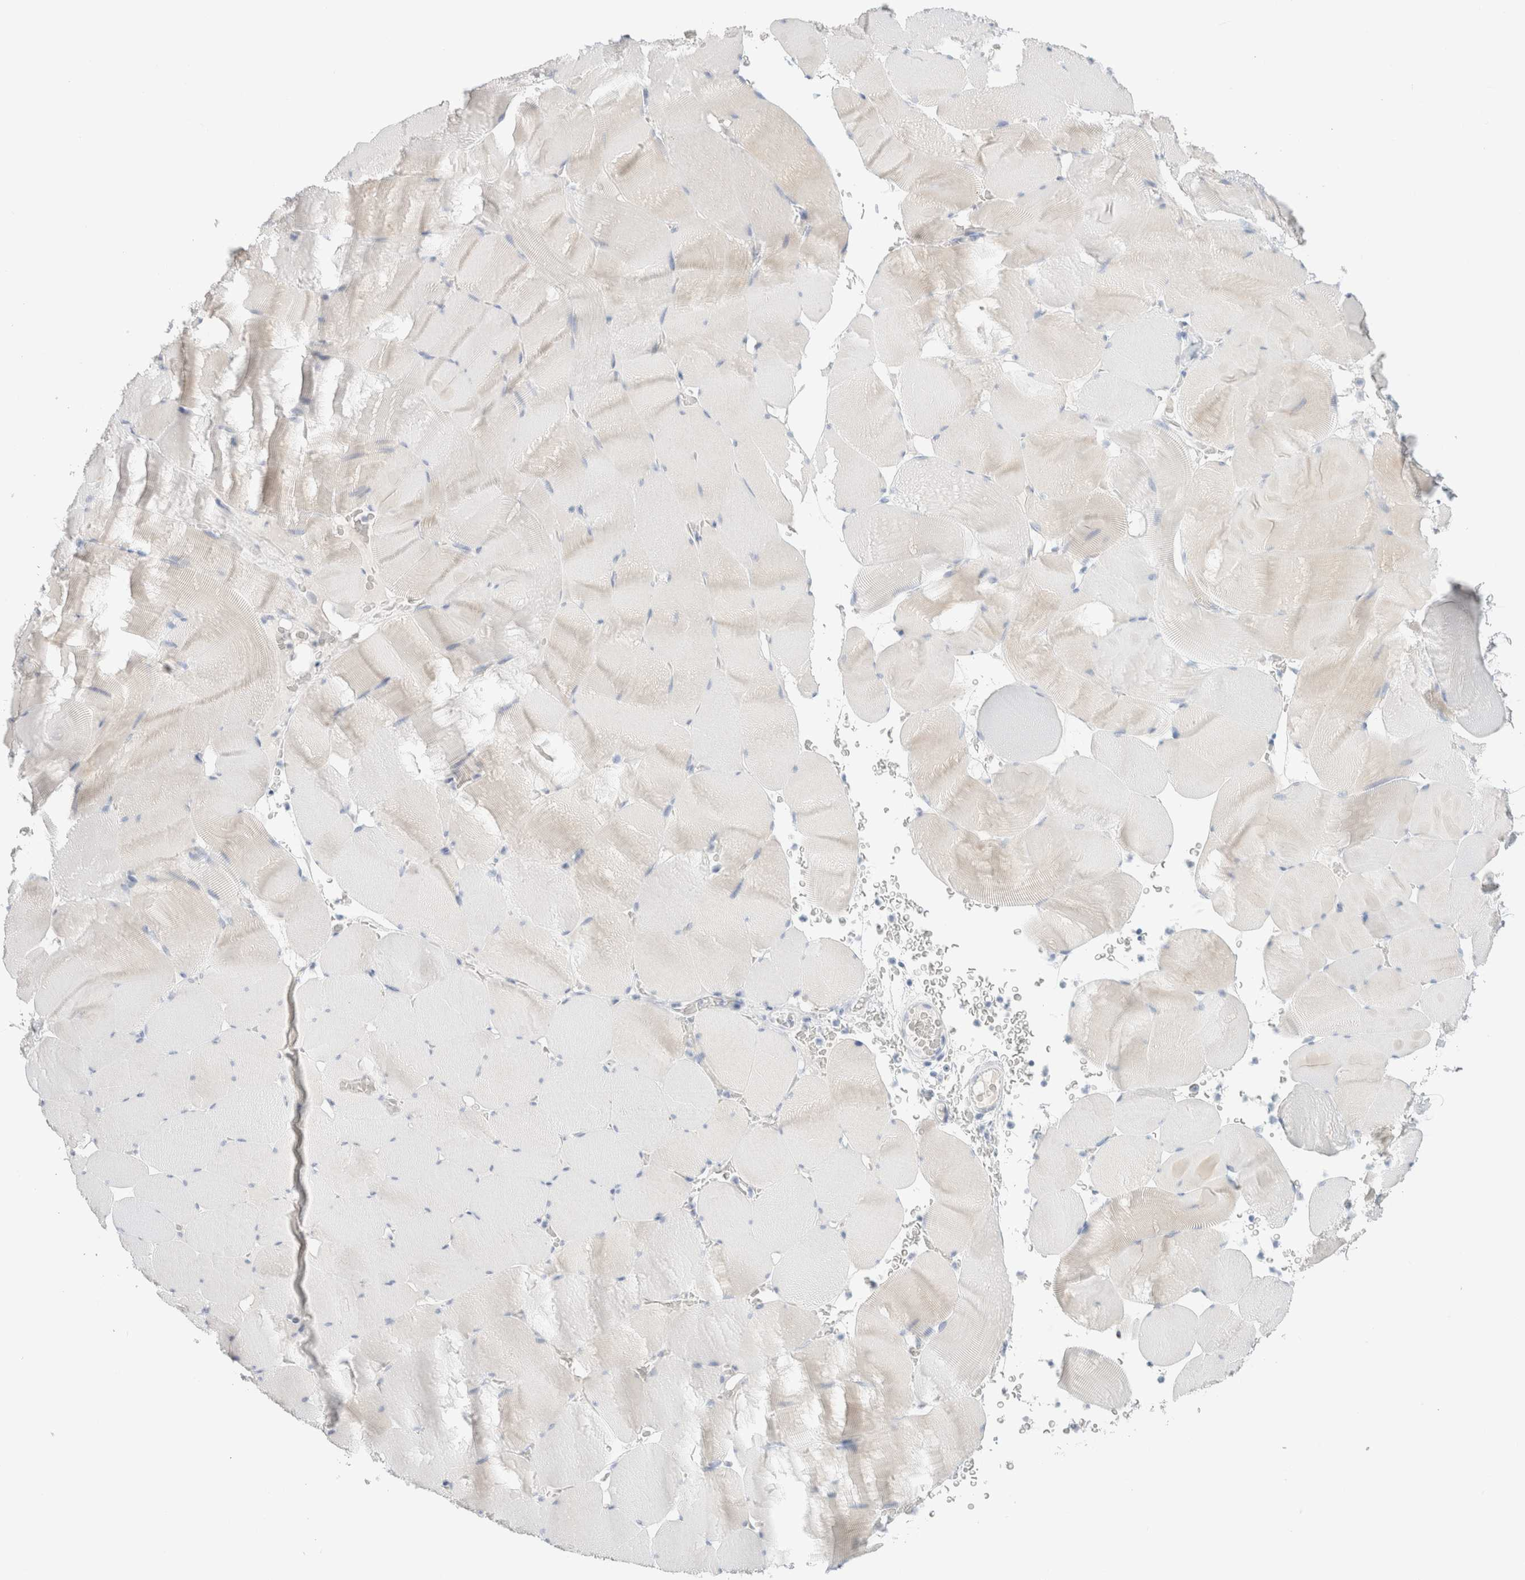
{"staining": {"intensity": "negative", "quantity": "none", "location": "none"}, "tissue": "skeletal muscle", "cell_type": "Myocytes", "image_type": "normal", "snomed": [{"axis": "morphology", "description": "Normal tissue, NOS"}, {"axis": "topography", "description": "Skeletal muscle"}], "caption": "Unremarkable skeletal muscle was stained to show a protein in brown. There is no significant positivity in myocytes. (DAB (3,3'-diaminobenzidine) immunohistochemistry visualized using brightfield microscopy, high magnification).", "gene": "CPQ", "patient": {"sex": "male", "age": 62}}